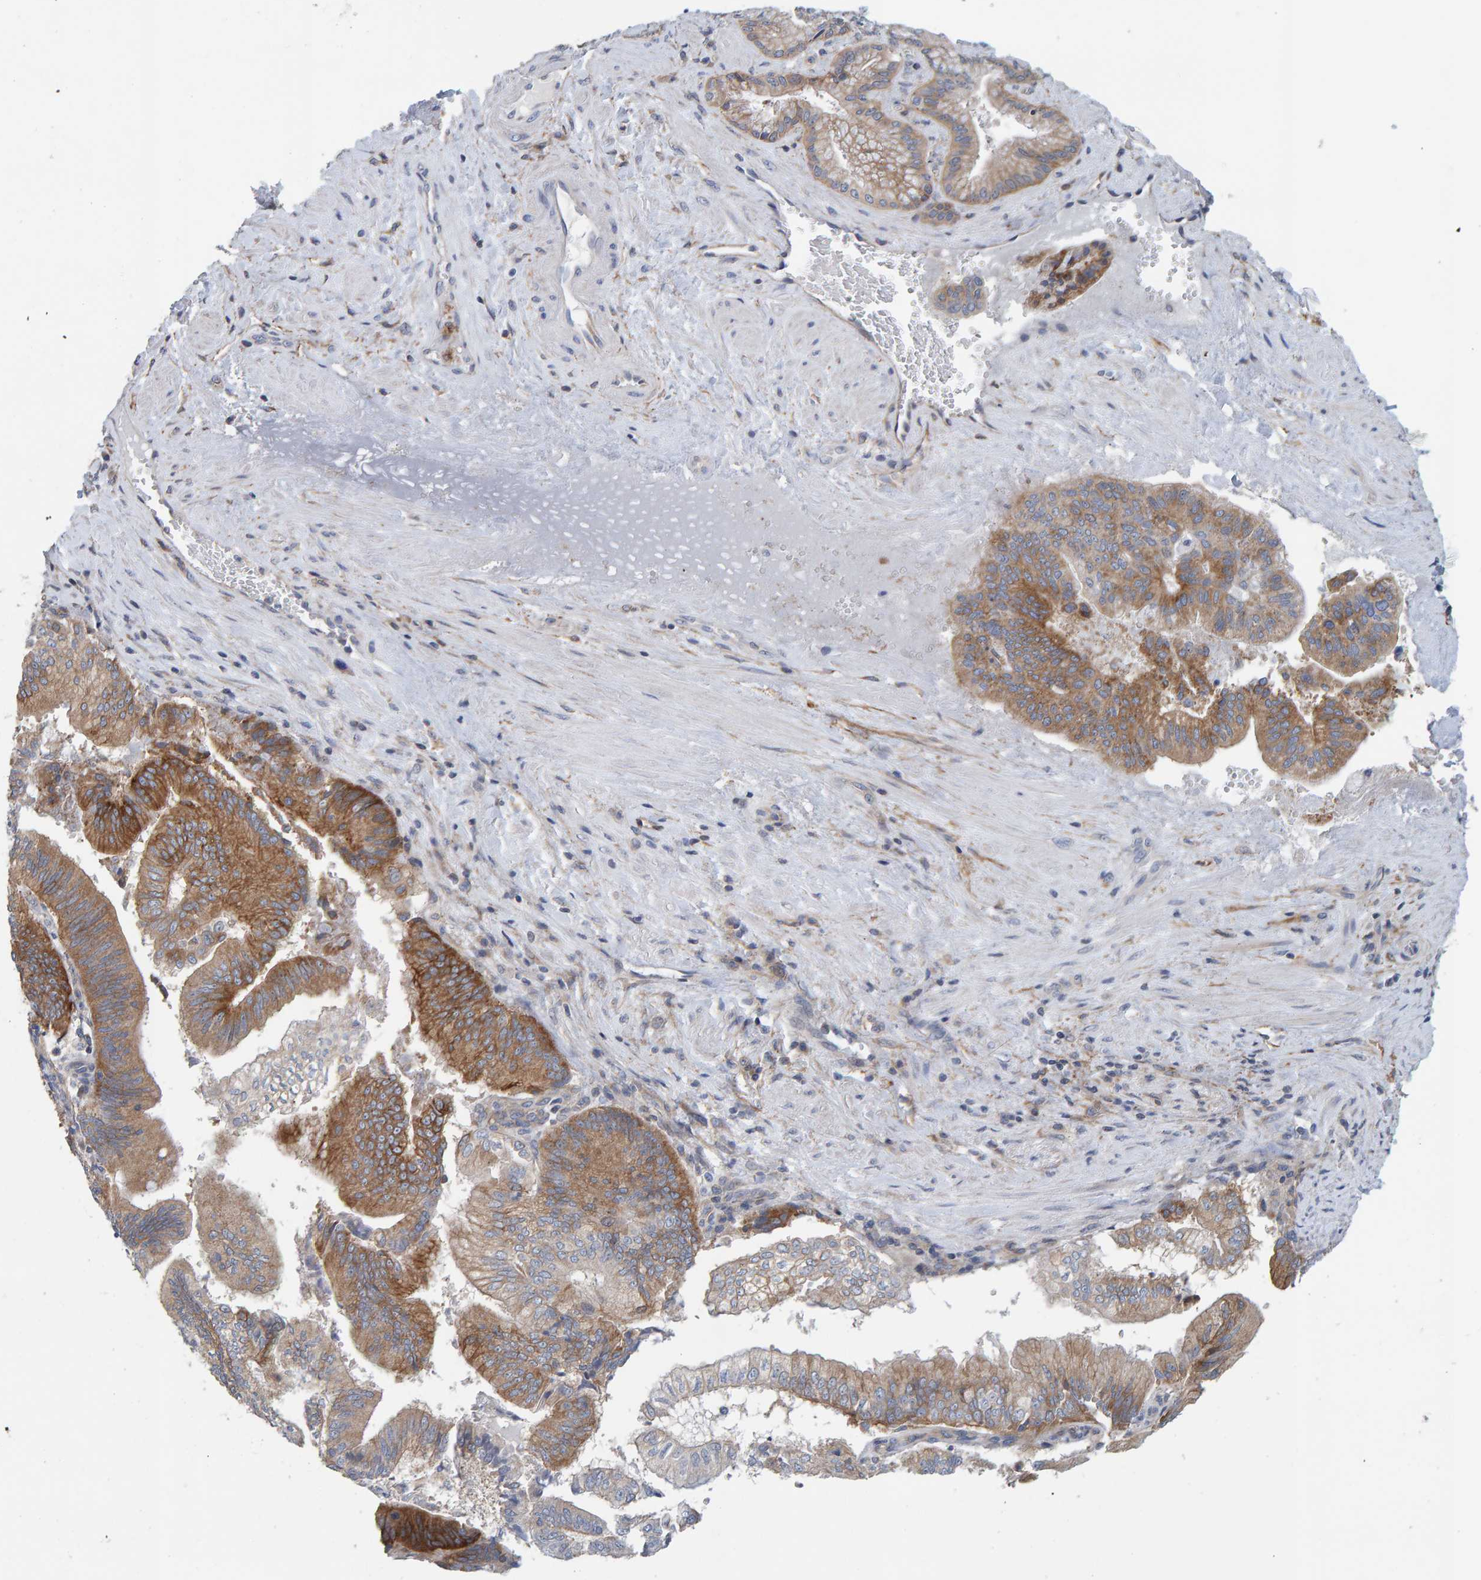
{"staining": {"intensity": "moderate", "quantity": "25%-75%", "location": "cytoplasmic/membranous"}, "tissue": "pancreatic cancer", "cell_type": "Tumor cells", "image_type": "cancer", "snomed": [{"axis": "morphology", "description": "Adenocarcinoma, NOS"}, {"axis": "topography", "description": "Pancreas"}], "caption": "Human adenocarcinoma (pancreatic) stained for a protein (brown) exhibits moderate cytoplasmic/membranous positive expression in approximately 25%-75% of tumor cells.", "gene": "RGP1", "patient": {"sex": "male", "age": 82}}